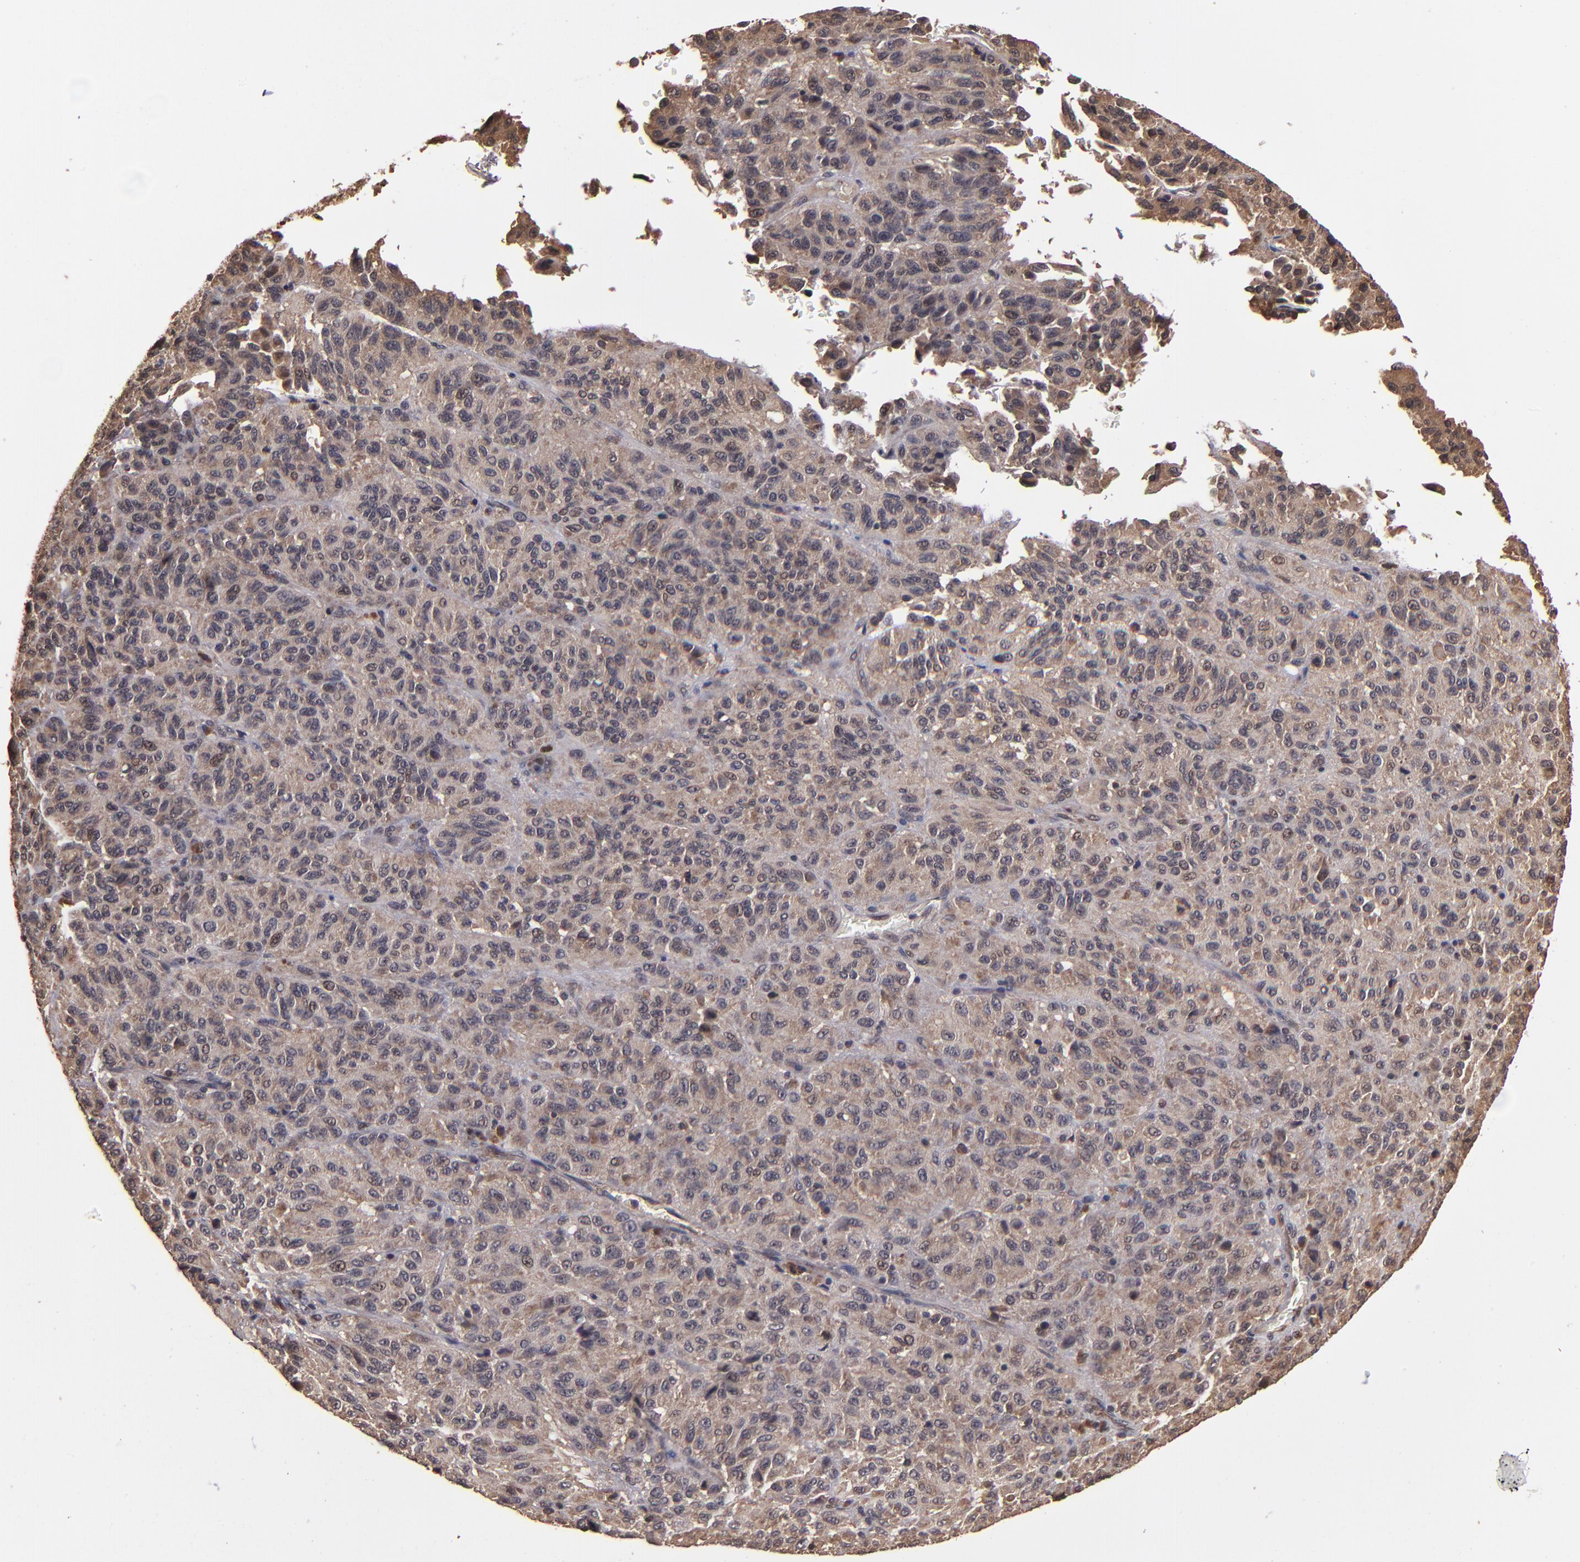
{"staining": {"intensity": "moderate", "quantity": ">75%", "location": "cytoplasmic/membranous"}, "tissue": "melanoma", "cell_type": "Tumor cells", "image_type": "cancer", "snomed": [{"axis": "morphology", "description": "Malignant melanoma, Metastatic site"}, {"axis": "topography", "description": "Lung"}], "caption": "A histopathology image showing moderate cytoplasmic/membranous positivity in approximately >75% of tumor cells in melanoma, as visualized by brown immunohistochemical staining.", "gene": "NFE2L2", "patient": {"sex": "male", "age": 64}}